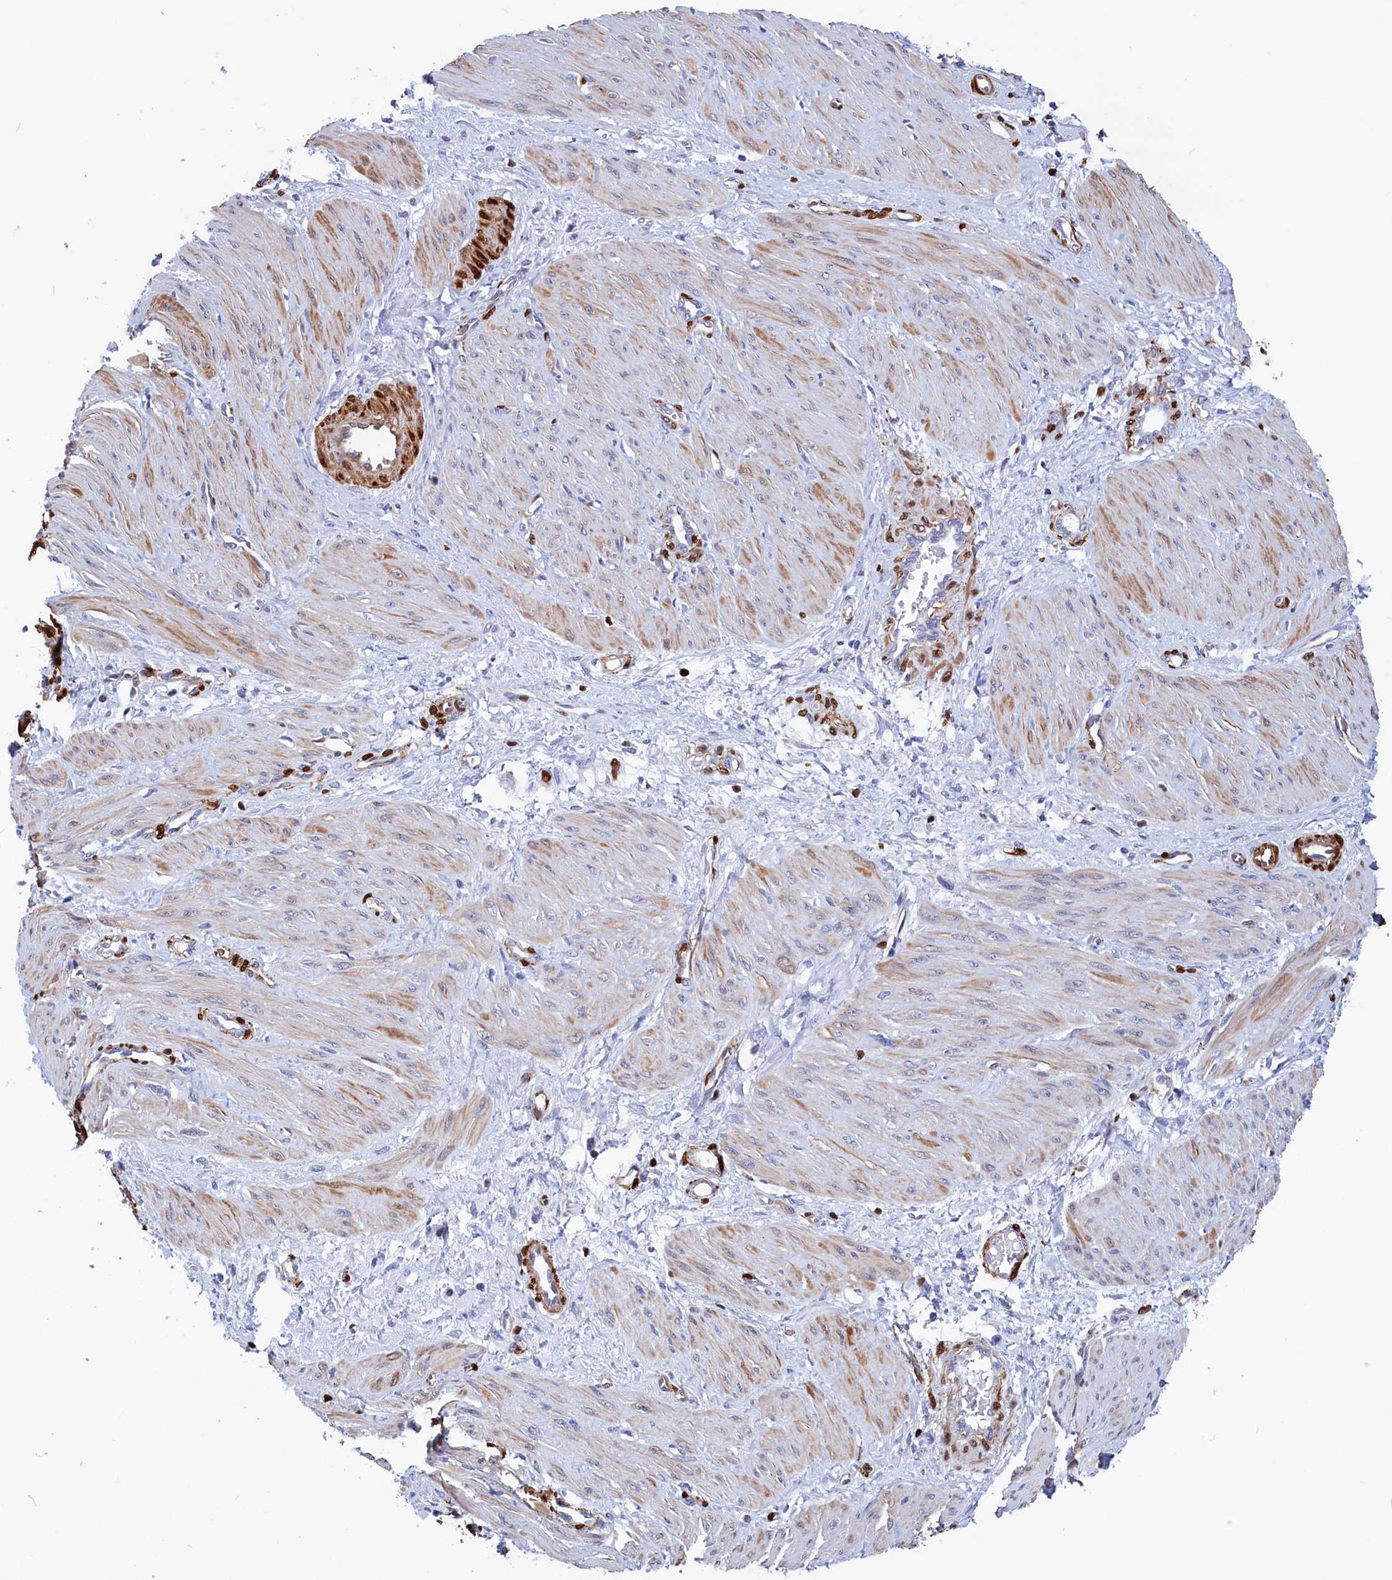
{"staining": {"intensity": "moderate", "quantity": "<25%", "location": "cytoplasmic/membranous"}, "tissue": "smooth muscle", "cell_type": "Smooth muscle cells", "image_type": "normal", "snomed": [{"axis": "morphology", "description": "Normal tissue, NOS"}, {"axis": "topography", "description": "Endometrium"}], "caption": "Moderate cytoplasmic/membranous positivity is present in about <25% of smooth muscle cells in benign smooth muscle. The protein is stained brown, and the nuclei are stained in blue (DAB (3,3'-diaminobenzidine) IHC with brightfield microscopy, high magnification).", "gene": "CRIP1", "patient": {"sex": "female", "age": 33}}